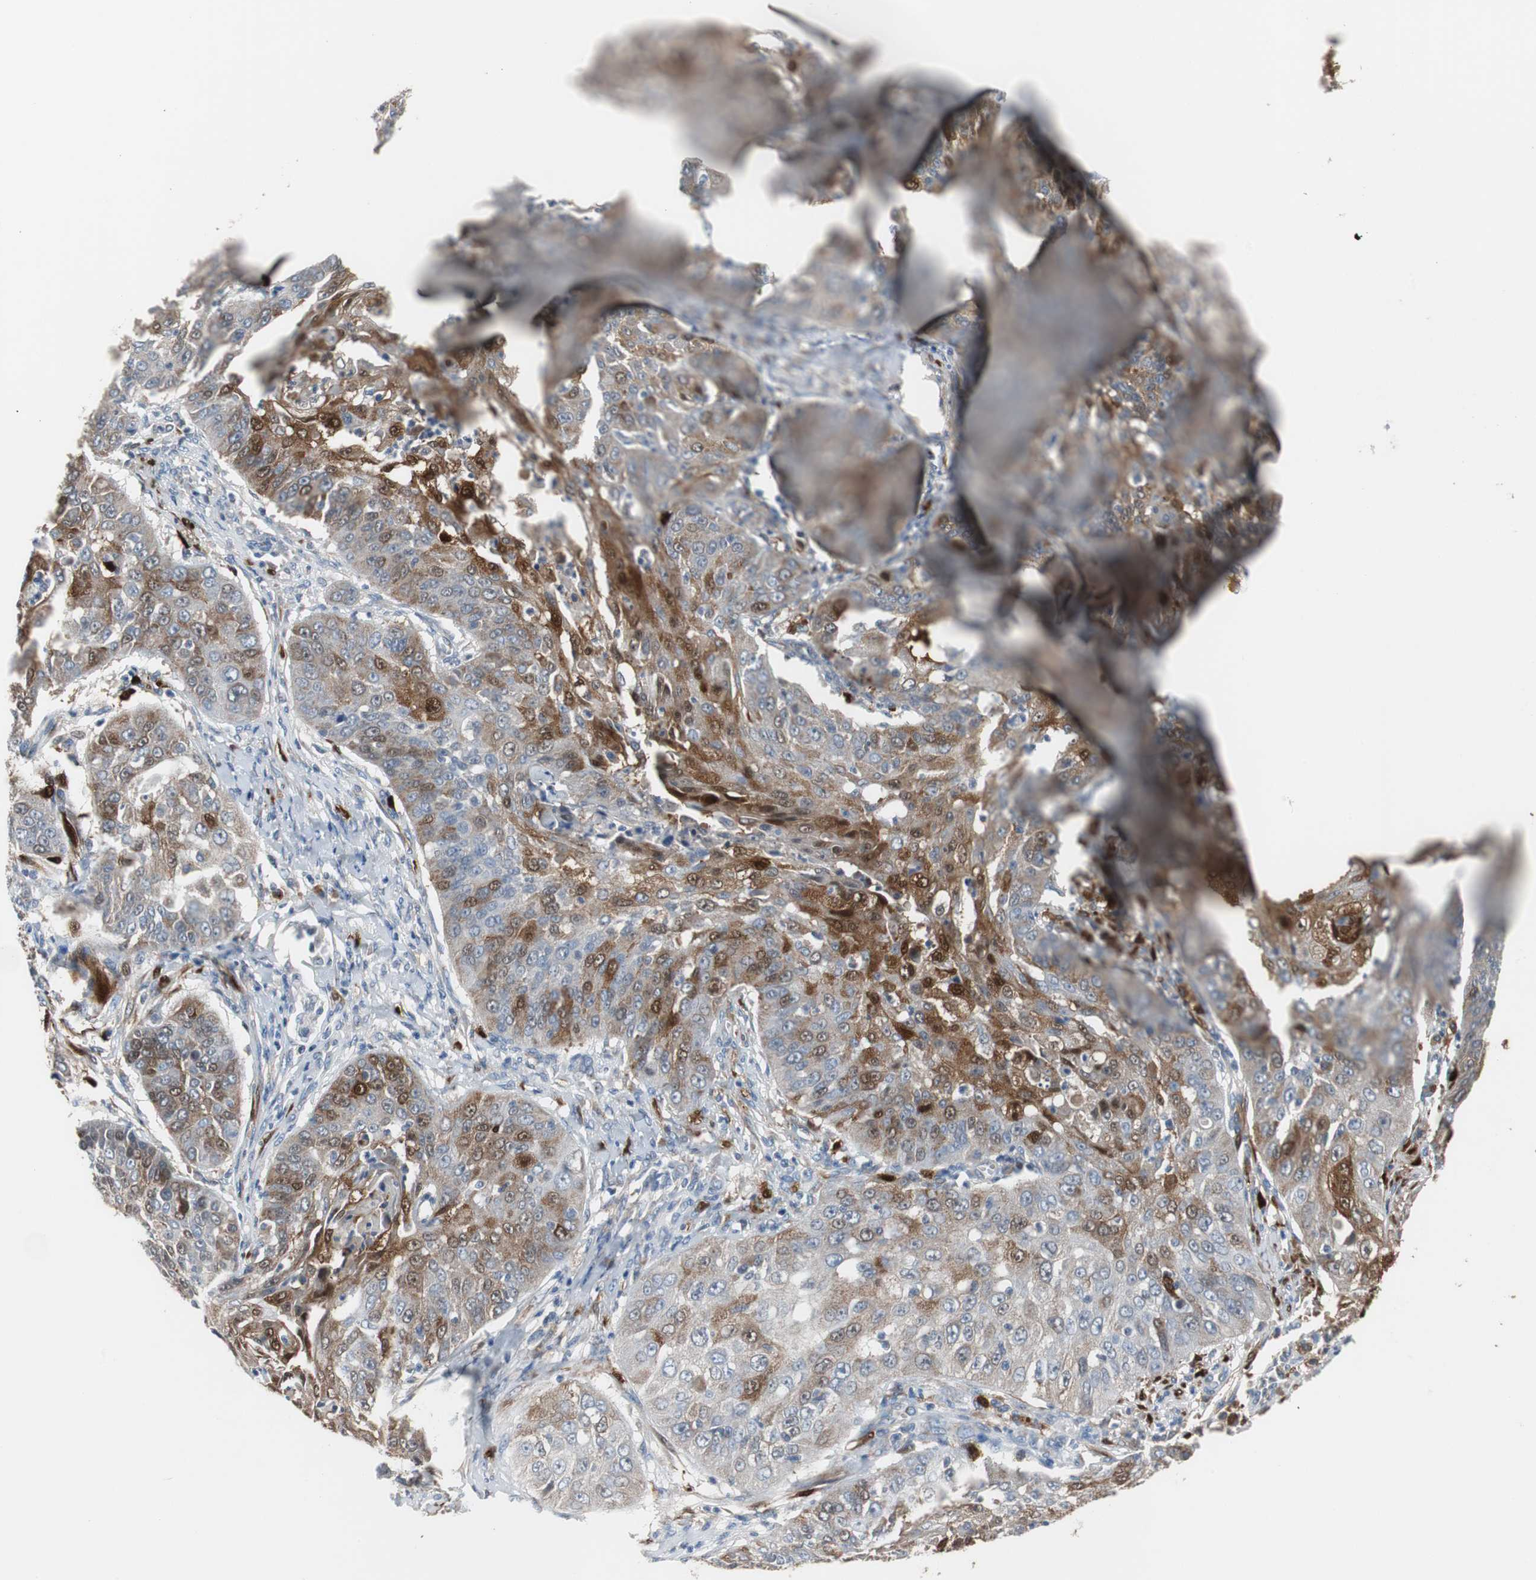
{"staining": {"intensity": "strong", "quantity": "25%-75%", "location": "cytoplasmic/membranous,nuclear"}, "tissue": "cervical cancer", "cell_type": "Tumor cells", "image_type": "cancer", "snomed": [{"axis": "morphology", "description": "Squamous cell carcinoma, NOS"}, {"axis": "topography", "description": "Cervix"}], "caption": "IHC photomicrograph of neoplastic tissue: human cervical cancer (squamous cell carcinoma) stained using IHC exhibits high levels of strong protein expression localized specifically in the cytoplasmic/membranous and nuclear of tumor cells, appearing as a cytoplasmic/membranous and nuclear brown color.", "gene": "CALB2", "patient": {"sex": "female", "age": 64}}